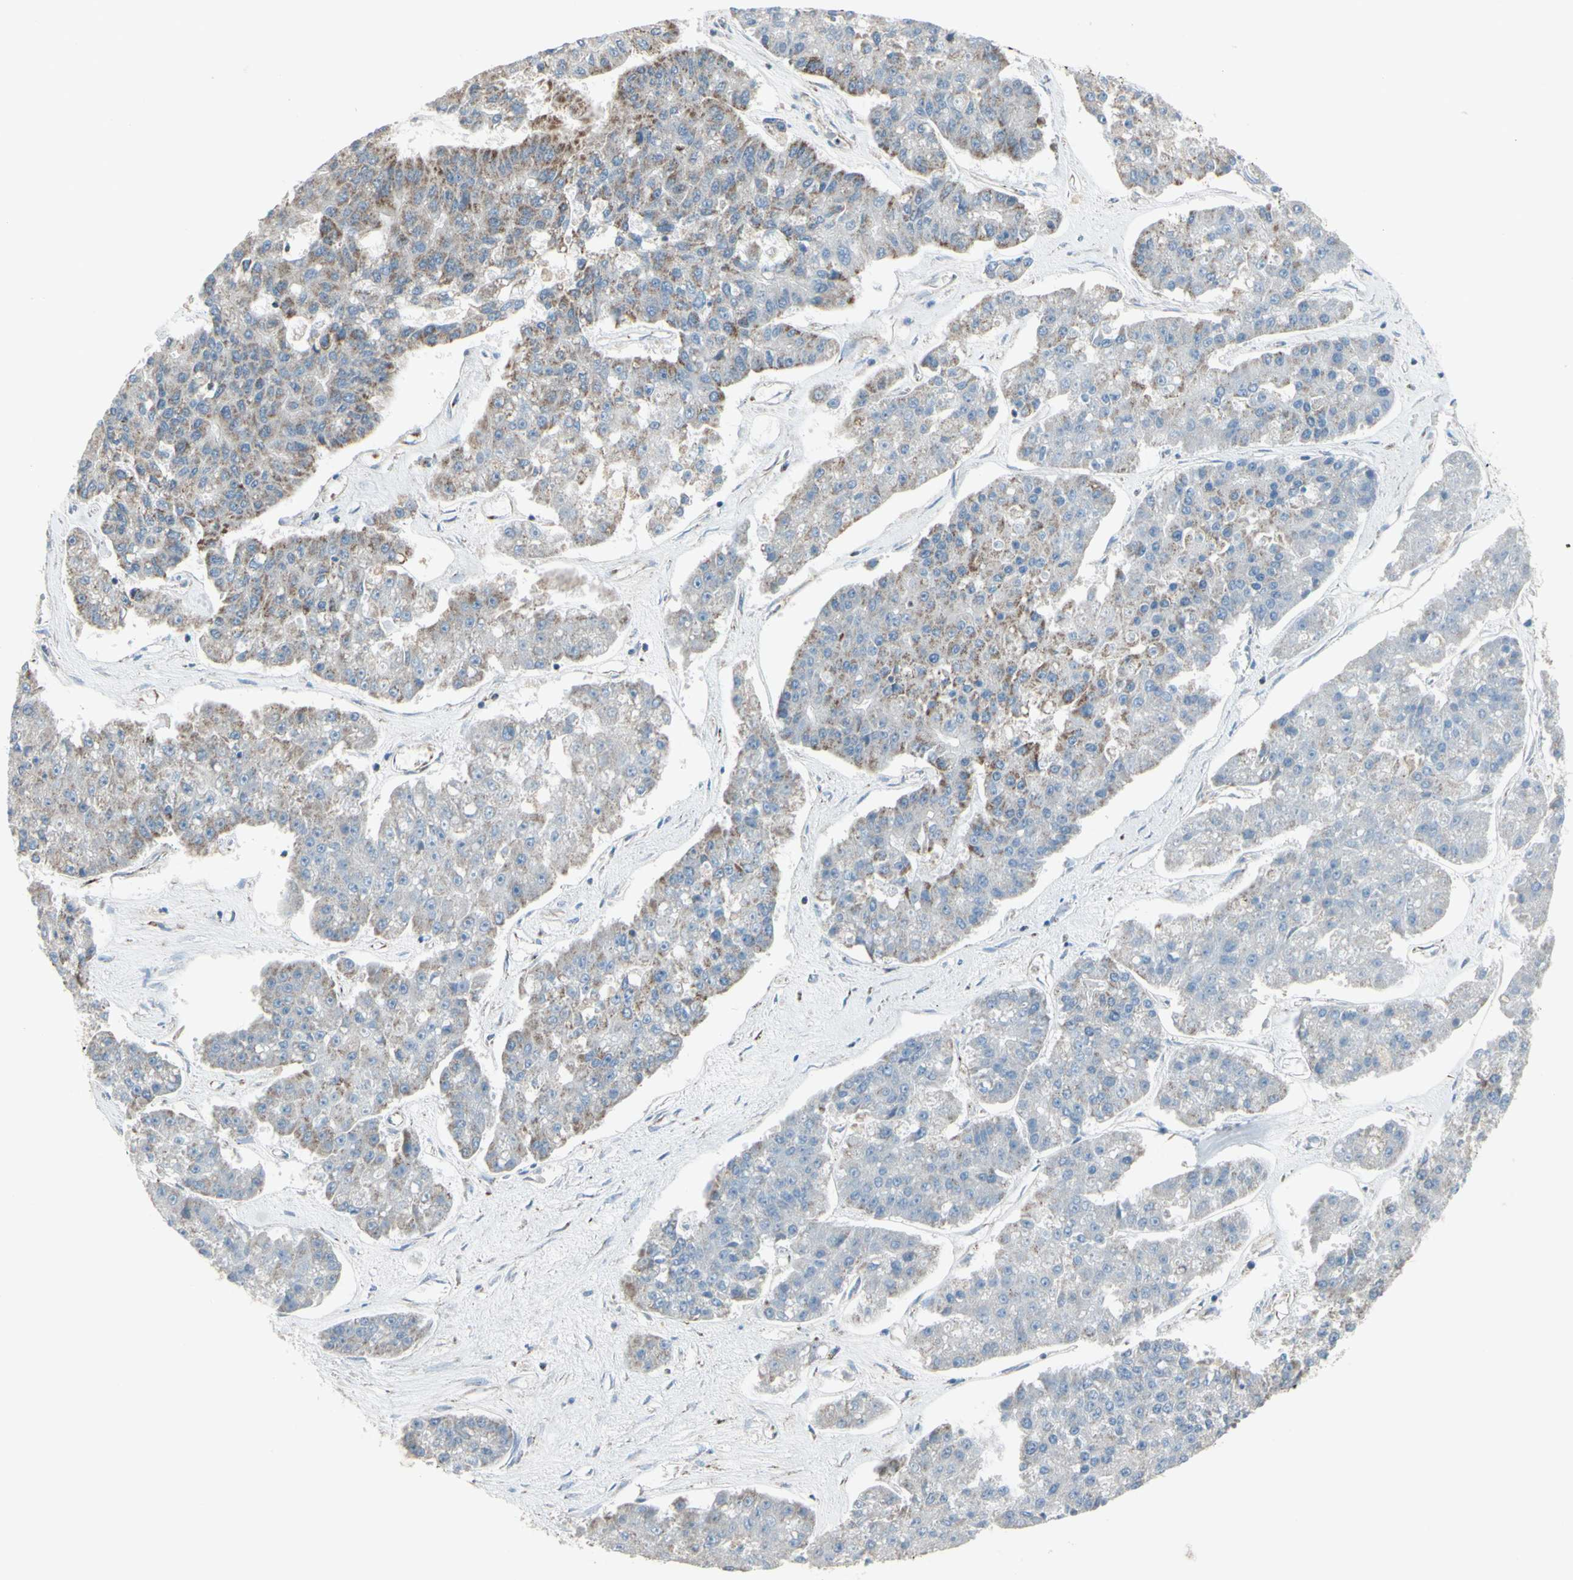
{"staining": {"intensity": "weak", "quantity": "25%-75%", "location": "cytoplasmic/membranous"}, "tissue": "pancreatic cancer", "cell_type": "Tumor cells", "image_type": "cancer", "snomed": [{"axis": "morphology", "description": "Adenocarcinoma, NOS"}, {"axis": "topography", "description": "Pancreas"}], "caption": "Immunohistochemical staining of human pancreatic adenocarcinoma demonstrates low levels of weak cytoplasmic/membranous protein staining in approximately 25%-75% of tumor cells.", "gene": "FAM171B", "patient": {"sex": "male", "age": 50}}